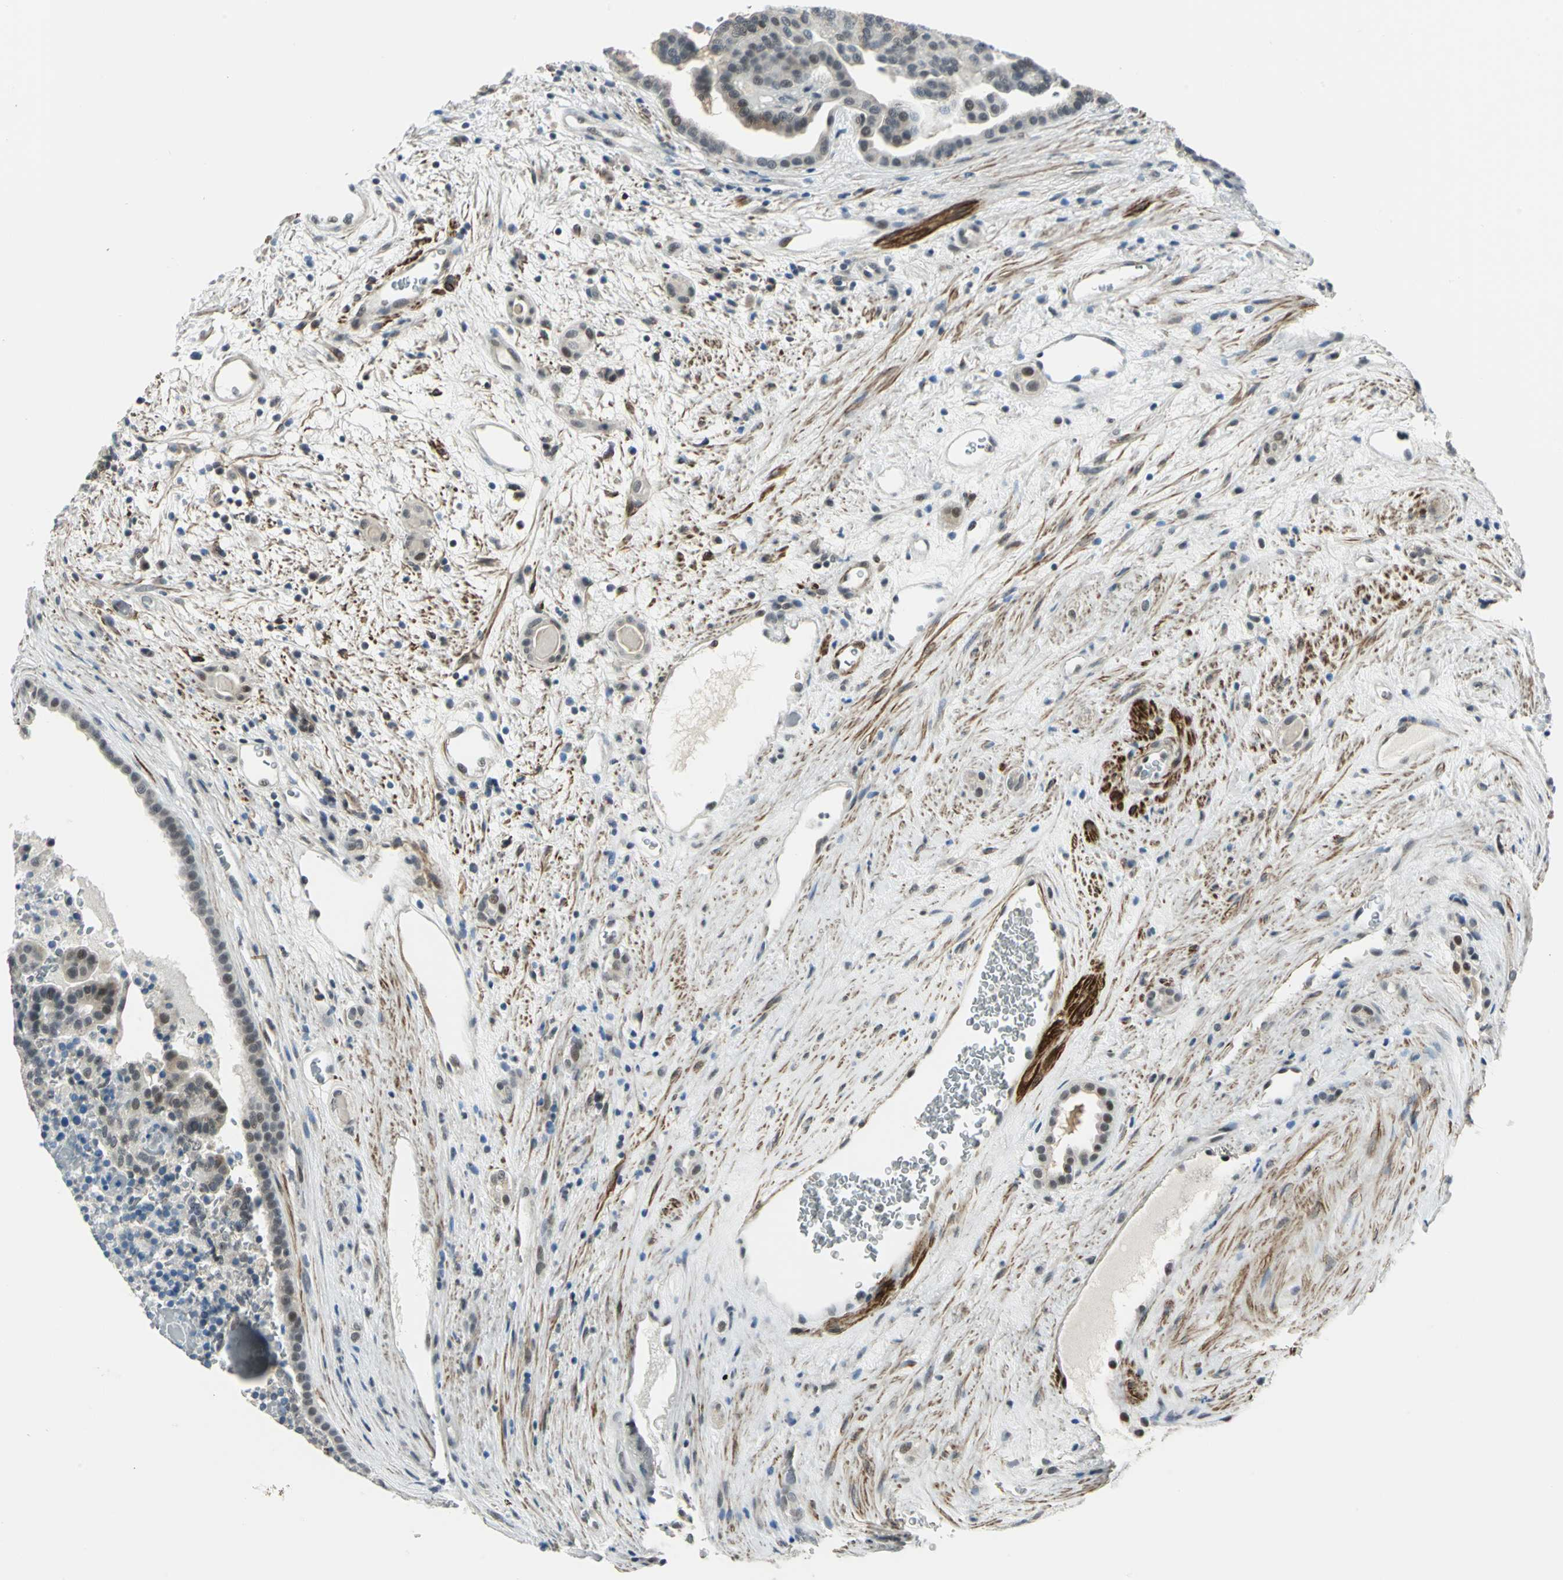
{"staining": {"intensity": "weak", "quantity": "25%-75%", "location": "cytoplasmic/membranous,nuclear"}, "tissue": "renal cancer", "cell_type": "Tumor cells", "image_type": "cancer", "snomed": [{"axis": "morphology", "description": "Adenocarcinoma, NOS"}, {"axis": "topography", "description": "Kidney"}], "caption": "A brown stain labels weak cytoplasmic/membranous and nuclear positivity of a protein in renal adenocarcinoma tumor cells.", "gene": "MTA1", "patient": {"sex": "male", "age": 61}}